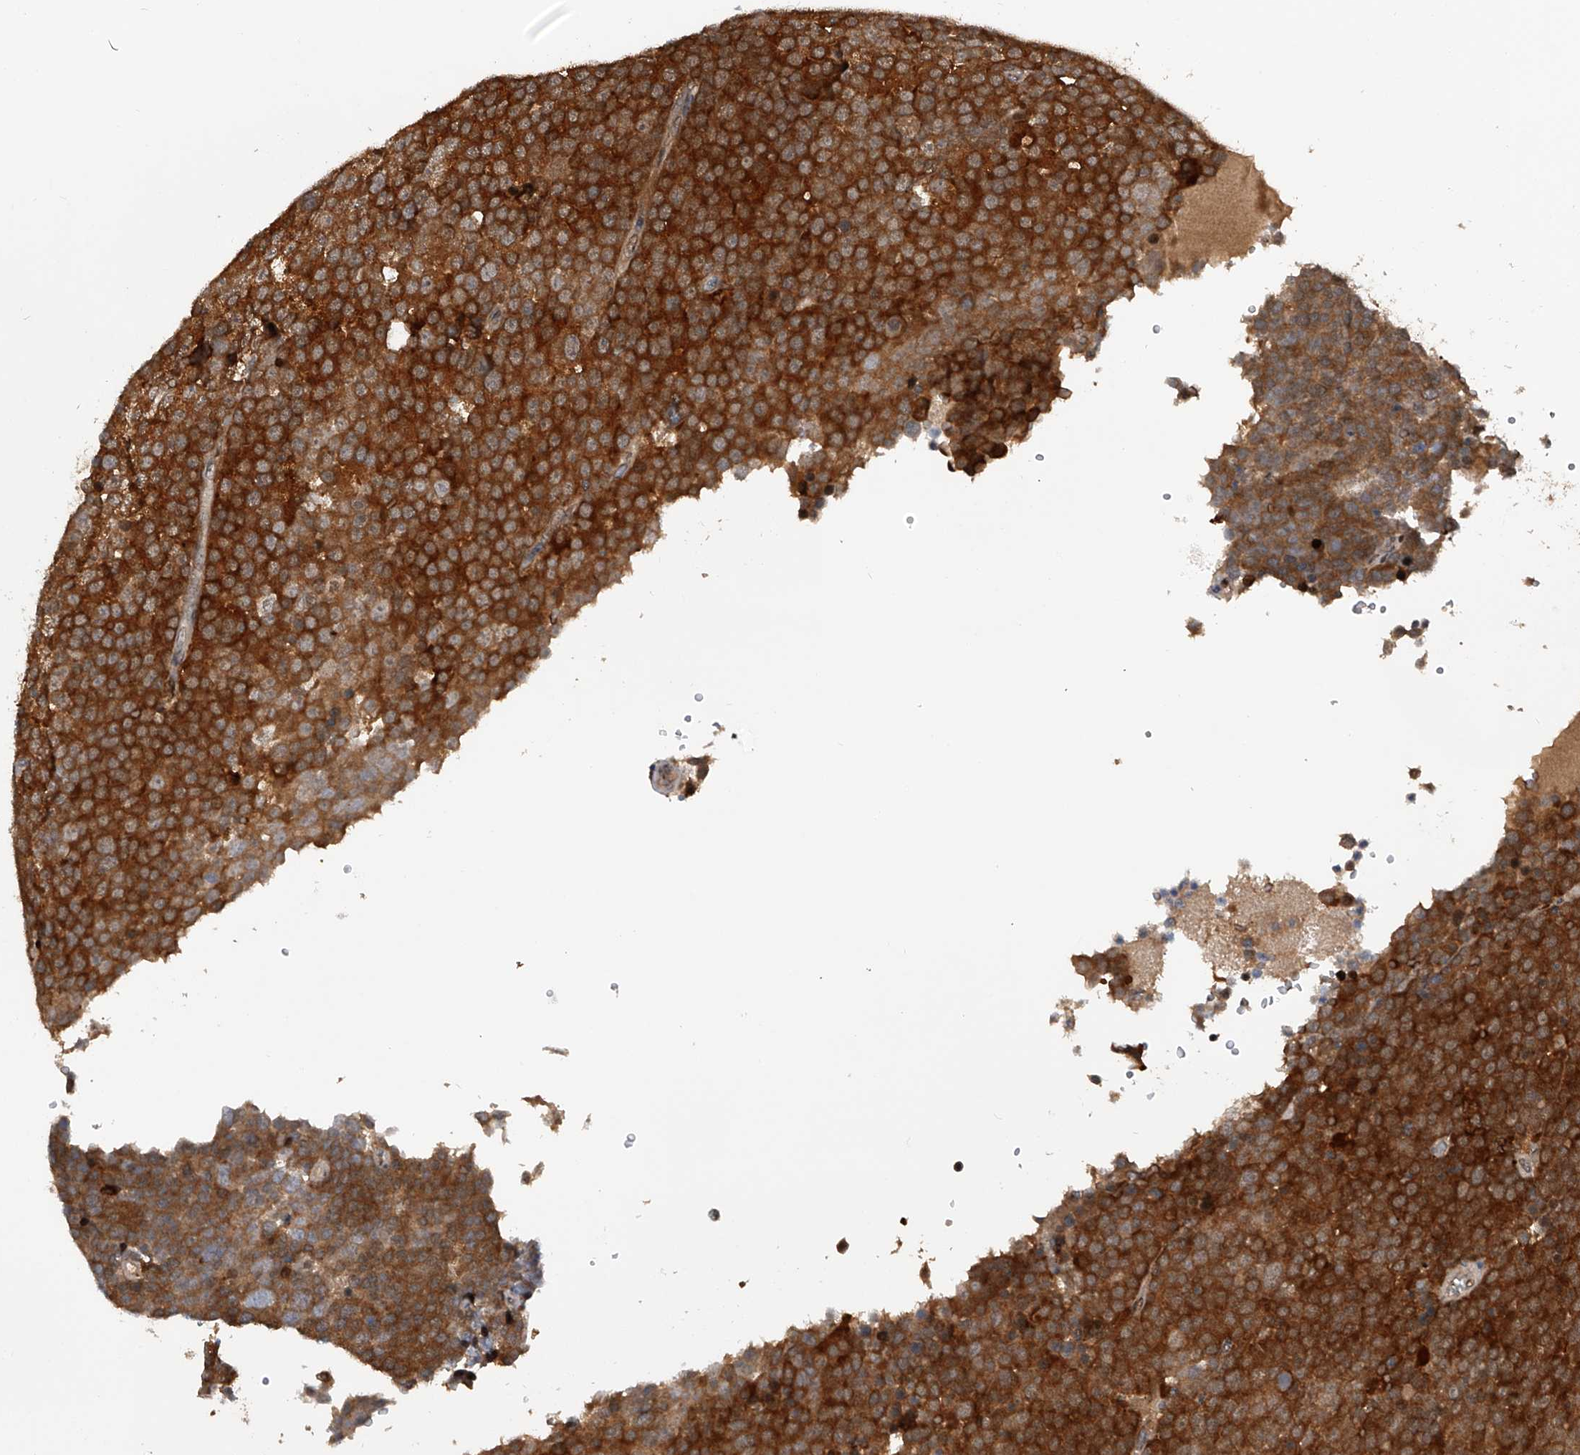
{"staining": {"intensity": "strong", "quantity": ">75%", "location": "cytoplasmic/membranous"}, "tissue": "testis cancer", "cell_type": "Tumor cells", "image_type": "cancer", "snomed": [{"axis": "morphology", "description": "Seminoma, NOS"}, {"axis": "topography", "description": "Testis"}], "caption": "Protein staining shows strong cytoplasmic/membranous positivity in approximately >75% of tumor cells in testis seminoma.", "gene": "RWDD2A", "patient": {"sex": "male", "age": 71}}